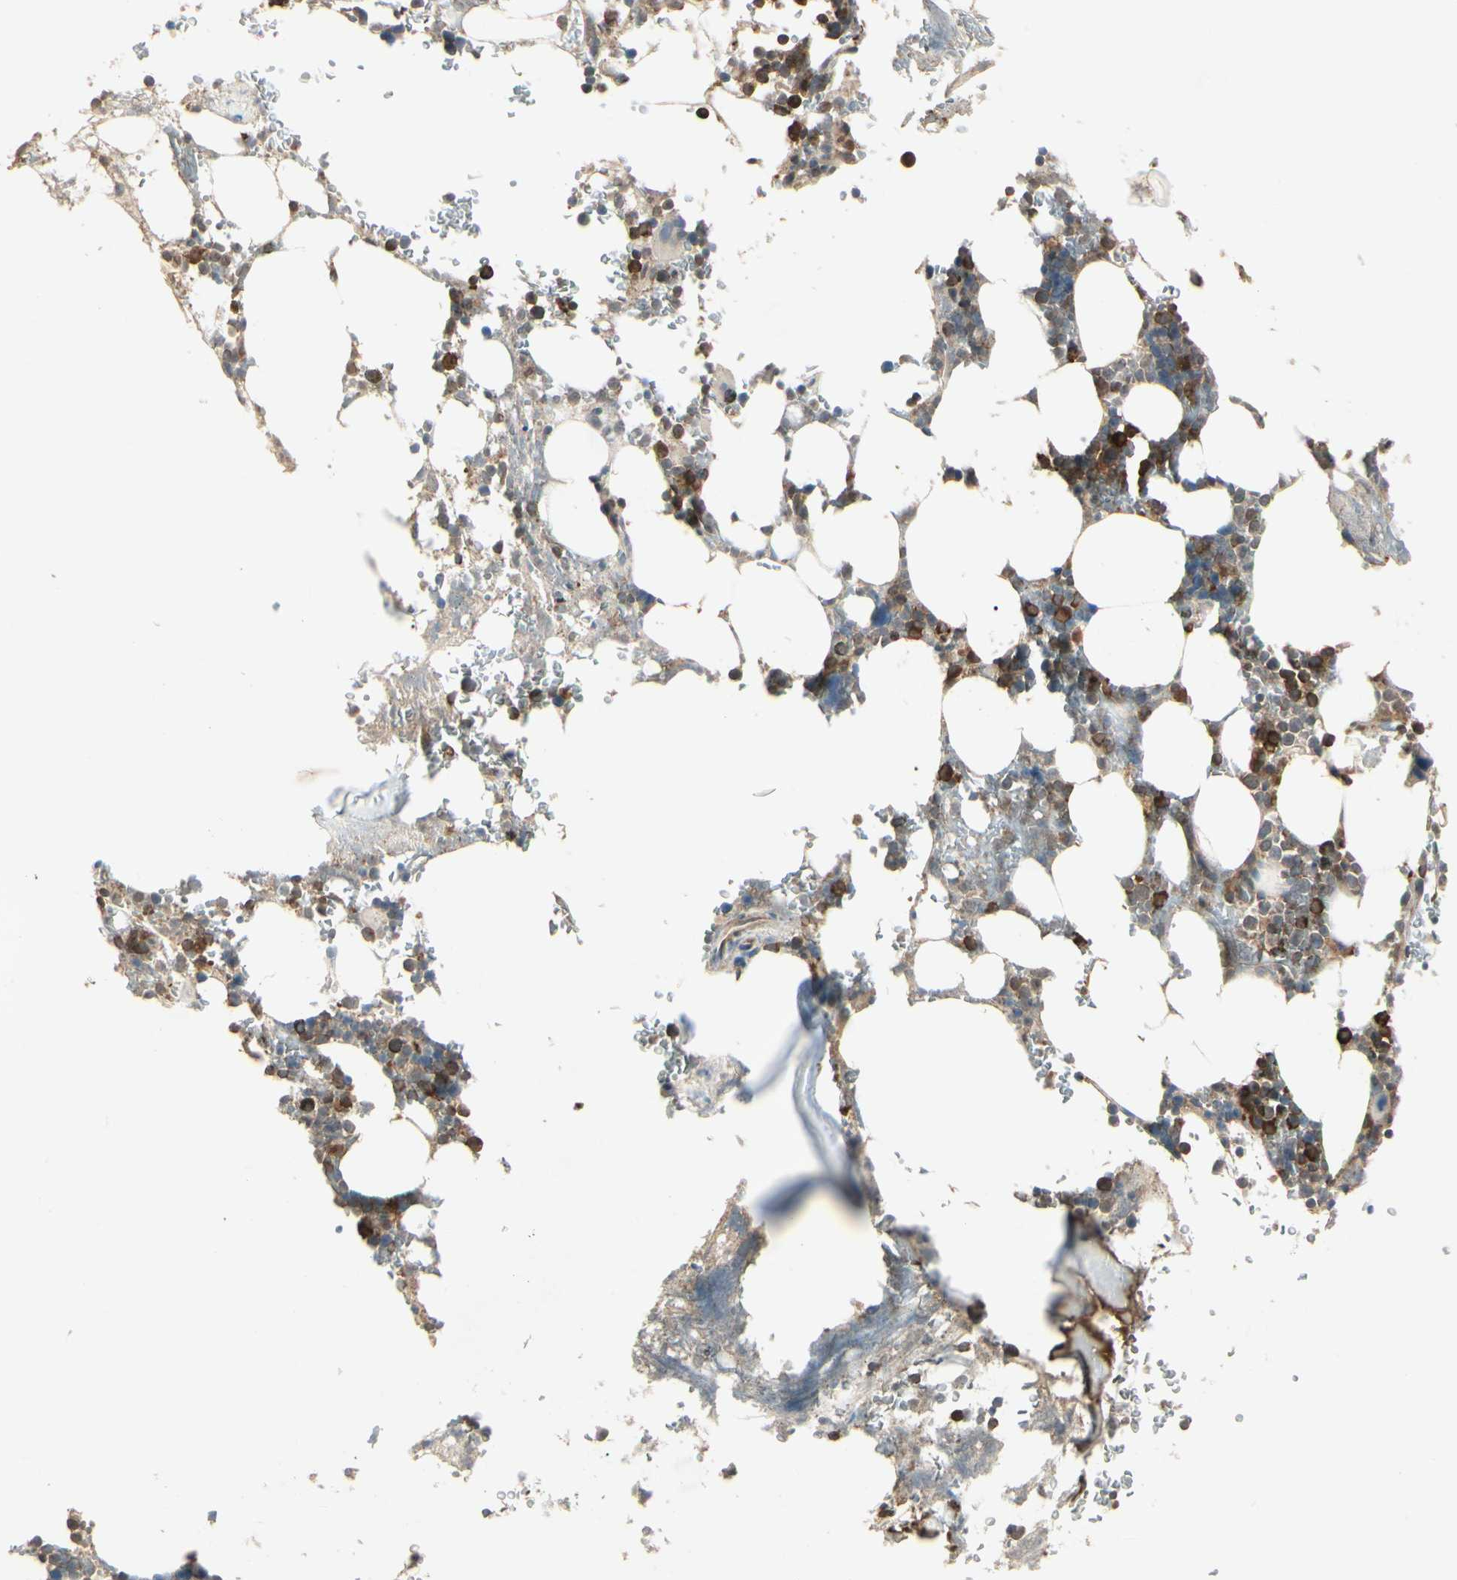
{"staining": {"intensity": "strong", "quantity": ">75%", "location": "cytoplasmic/membranous"}, "tissue": "bone marrow", "cell_type": "Hematopoietic cells", "image_type": "normal", "snomed": [{"axis": "morphology", "description": "Normal tissue, NOS"}, {"axis": "topography", "description": "Bone marrow"}], "caption": "Immunohistochemical staining of benign human bone marrow displays high levels of strong cytoplasmic/membranous staining in about >75% of hematopoietic cells. (Brightfield microscopy of DAB IHC at high magnification).", "gene": "CCT7", "patient": {"sex": "female", "age": 73}}